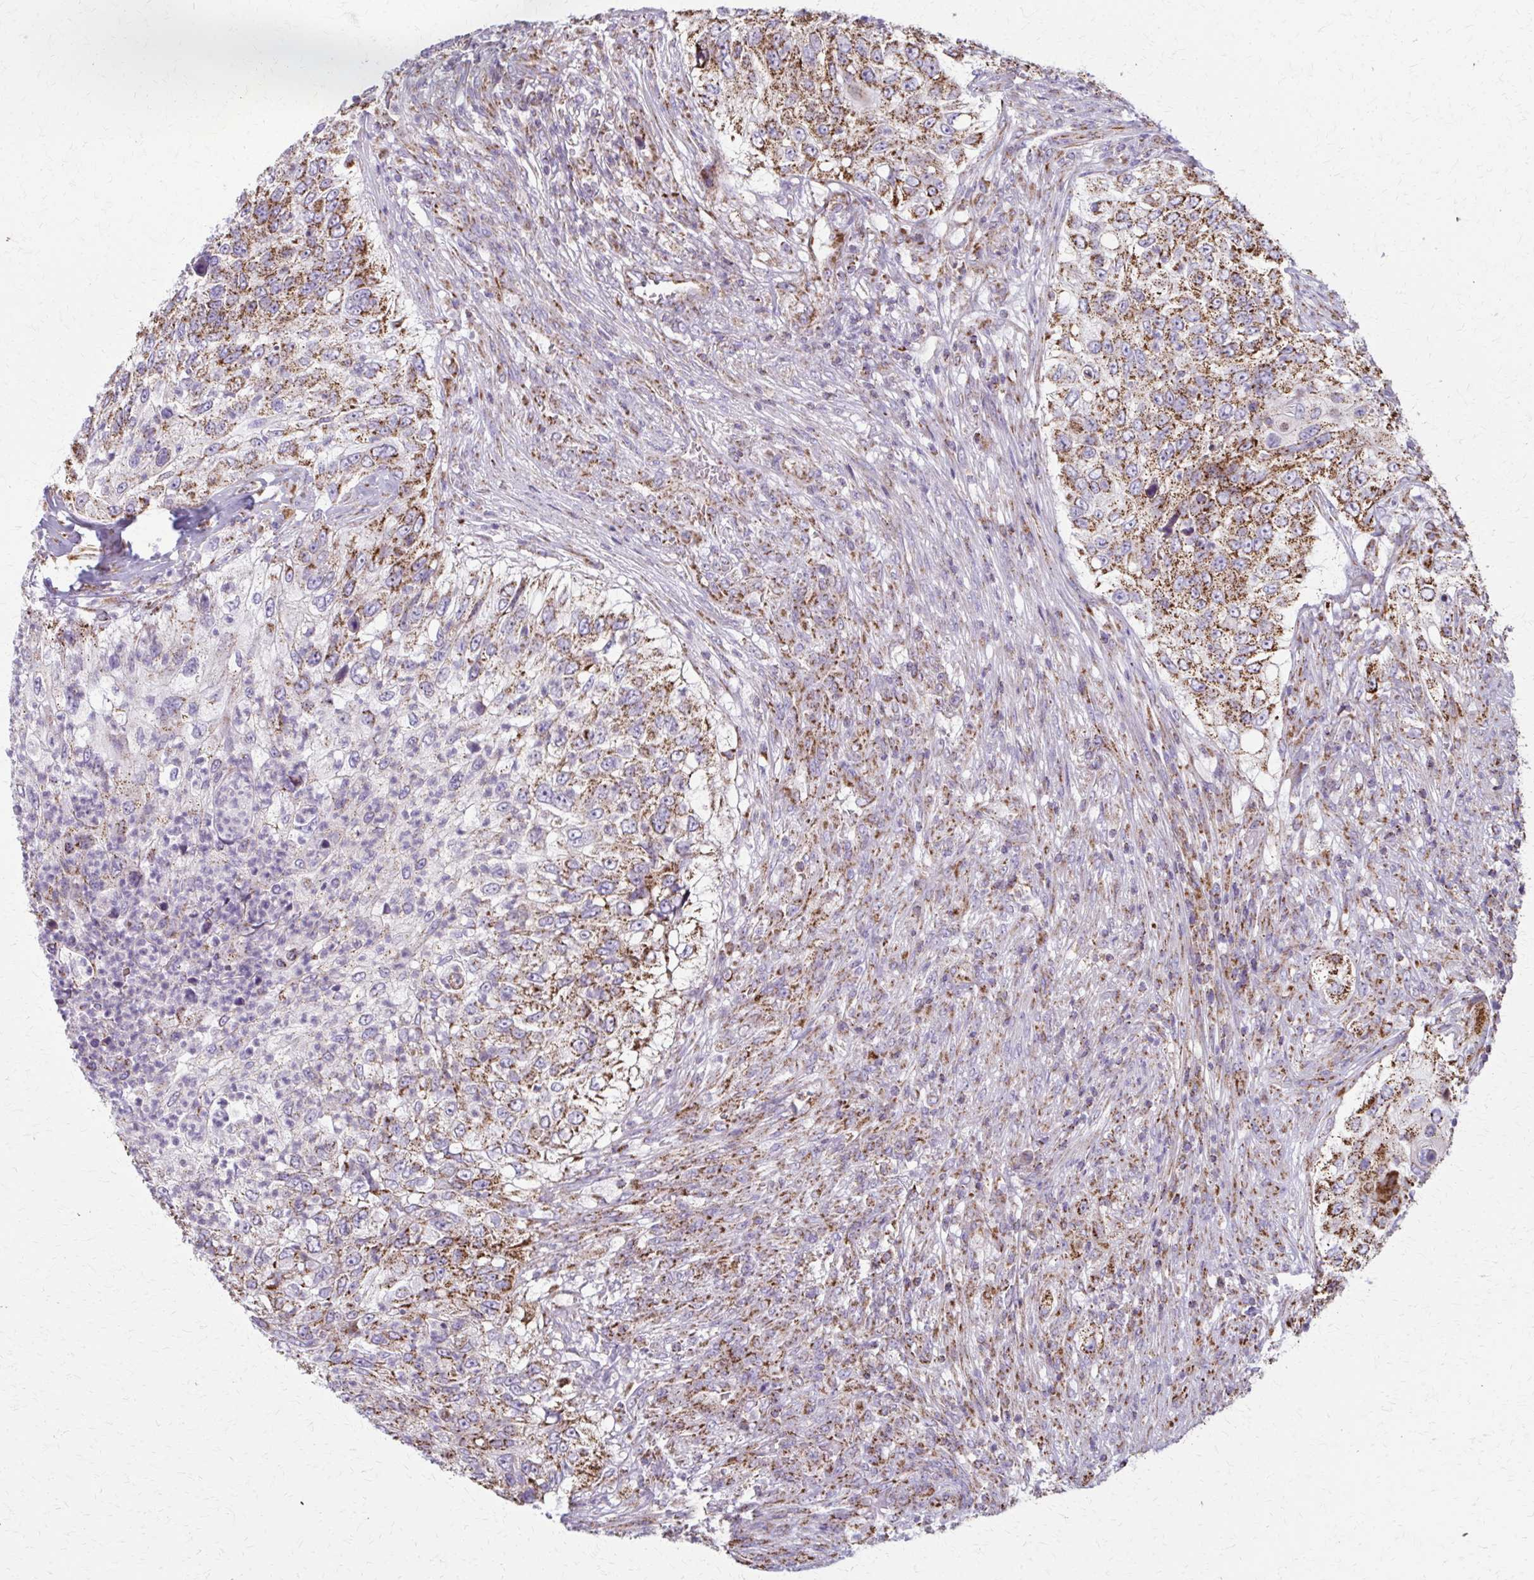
{"staining": {"intensity": "moderate", "quantity": ">75%", "location": "cytoplasmic/membranous"}, "tissue": "urothelial cancer", "cell_type": "Tumor cells", "image_type": "cancer", "snomed": [{"axis": "morphology", "description": "Urothelial carcinoma, High grade"}, {"axis": "topography", "description": "Urinary bladder"}], "caption": "IHC (DAB (3,3'-diaminobenzidine)) staining of human urothelial cancer reveals moderate cytoplasmic/membranous protein staining in about >75% of tumor cells.", "gene": "TVP23A", "patient": {"sex": "female", "age": 60}}